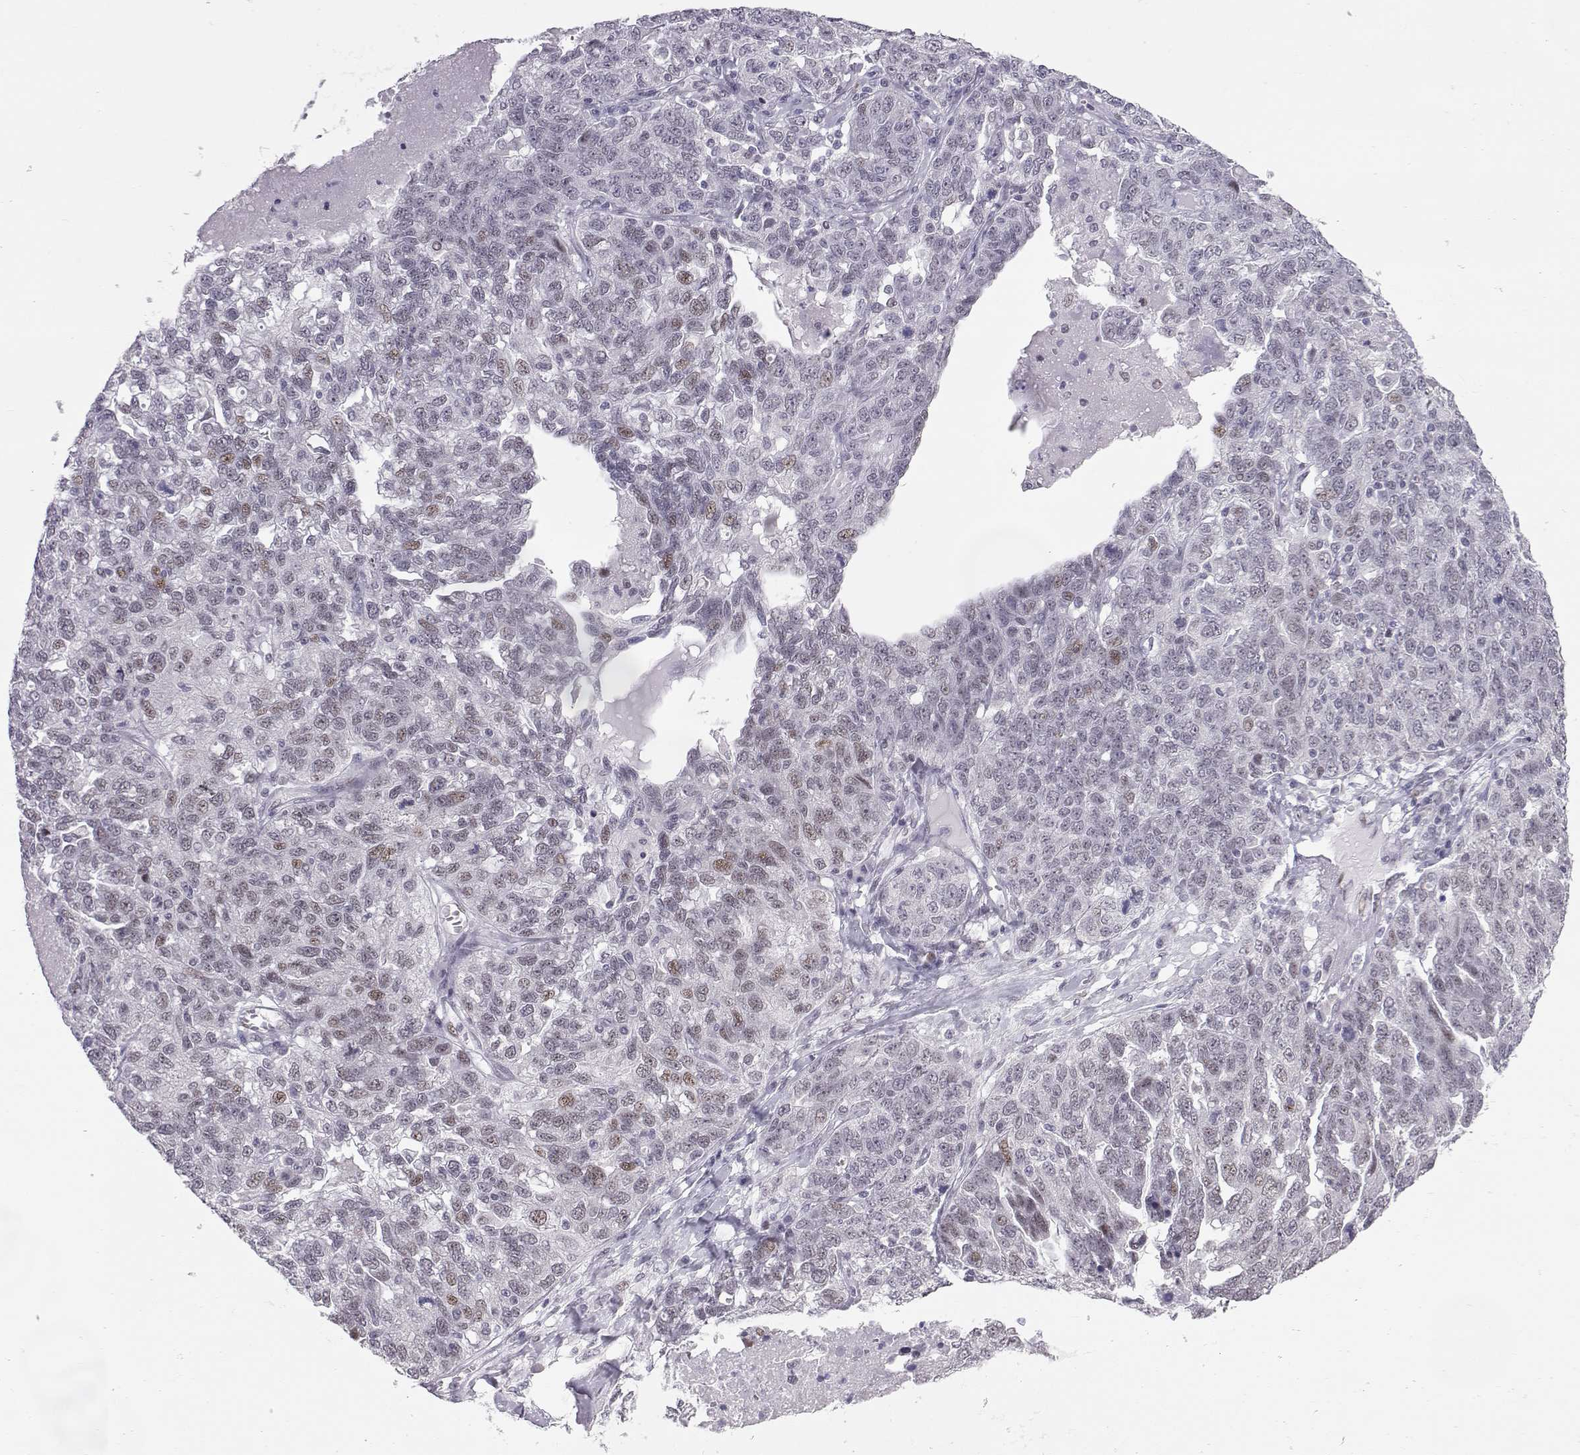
{"staining": {"intensity": "weak", "quantity": "<25%", "location": "nuclear"}, "tissue": "ovarian cancer", "cell_type": "Tumor cells", "image_type": "cancer", "snomed": [{"axis": "morphology", "description": "Cystadenocarcinoma, serous, NOS"}, {"axis": "topography", "description": "Ovary"}], "caption": "Human serous cystadenocarcinoma (ovarian) stained for a protein using immunohistochemistry displays no staining in tumor cells.", "gene": "SIX6", "patient": {"sex": "female", "age": 71}}